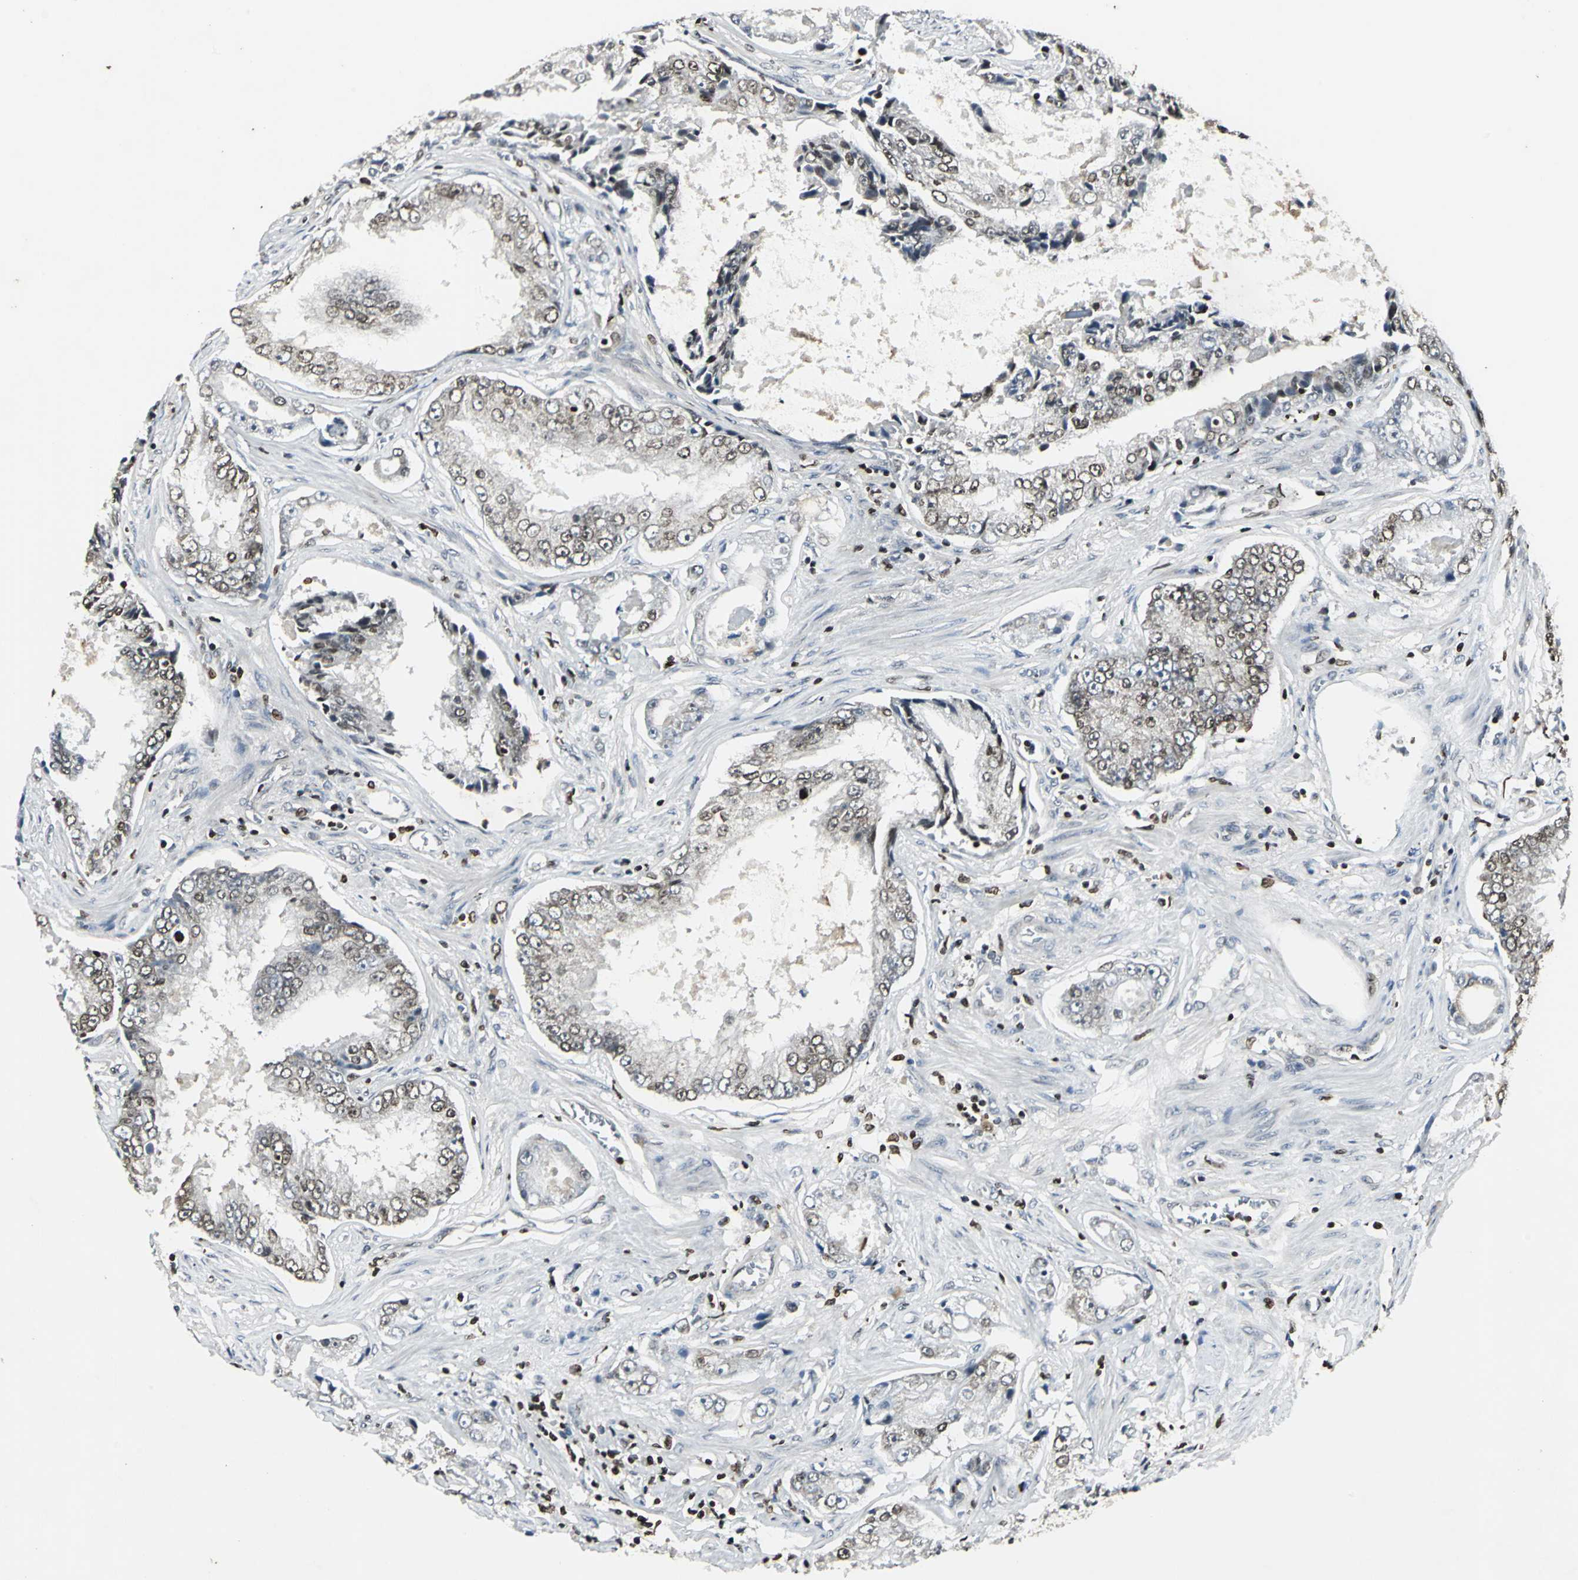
{"staining": {"intensity": "moderate", "quantity": "25%-75%", "location": "cytoplasmic/membranous,nuclear"}, "tissue": "prostate cancer", "cell_type": "Tumor cells", "image_type": "cancer", "snomed": [{"axis": "morphology", "description": "Adenocarcinoma, High grade"}, {"axis": "topography", "description": "Prostate"}], "caption": "Tumor cells display medium levels of moderate cytoplasmic/membranous and nuclear positivity in approximately 25%-75% of cells in human prostate cancer.", "gene": "AHR", "patient": {"sex": "male", "age": 73}}